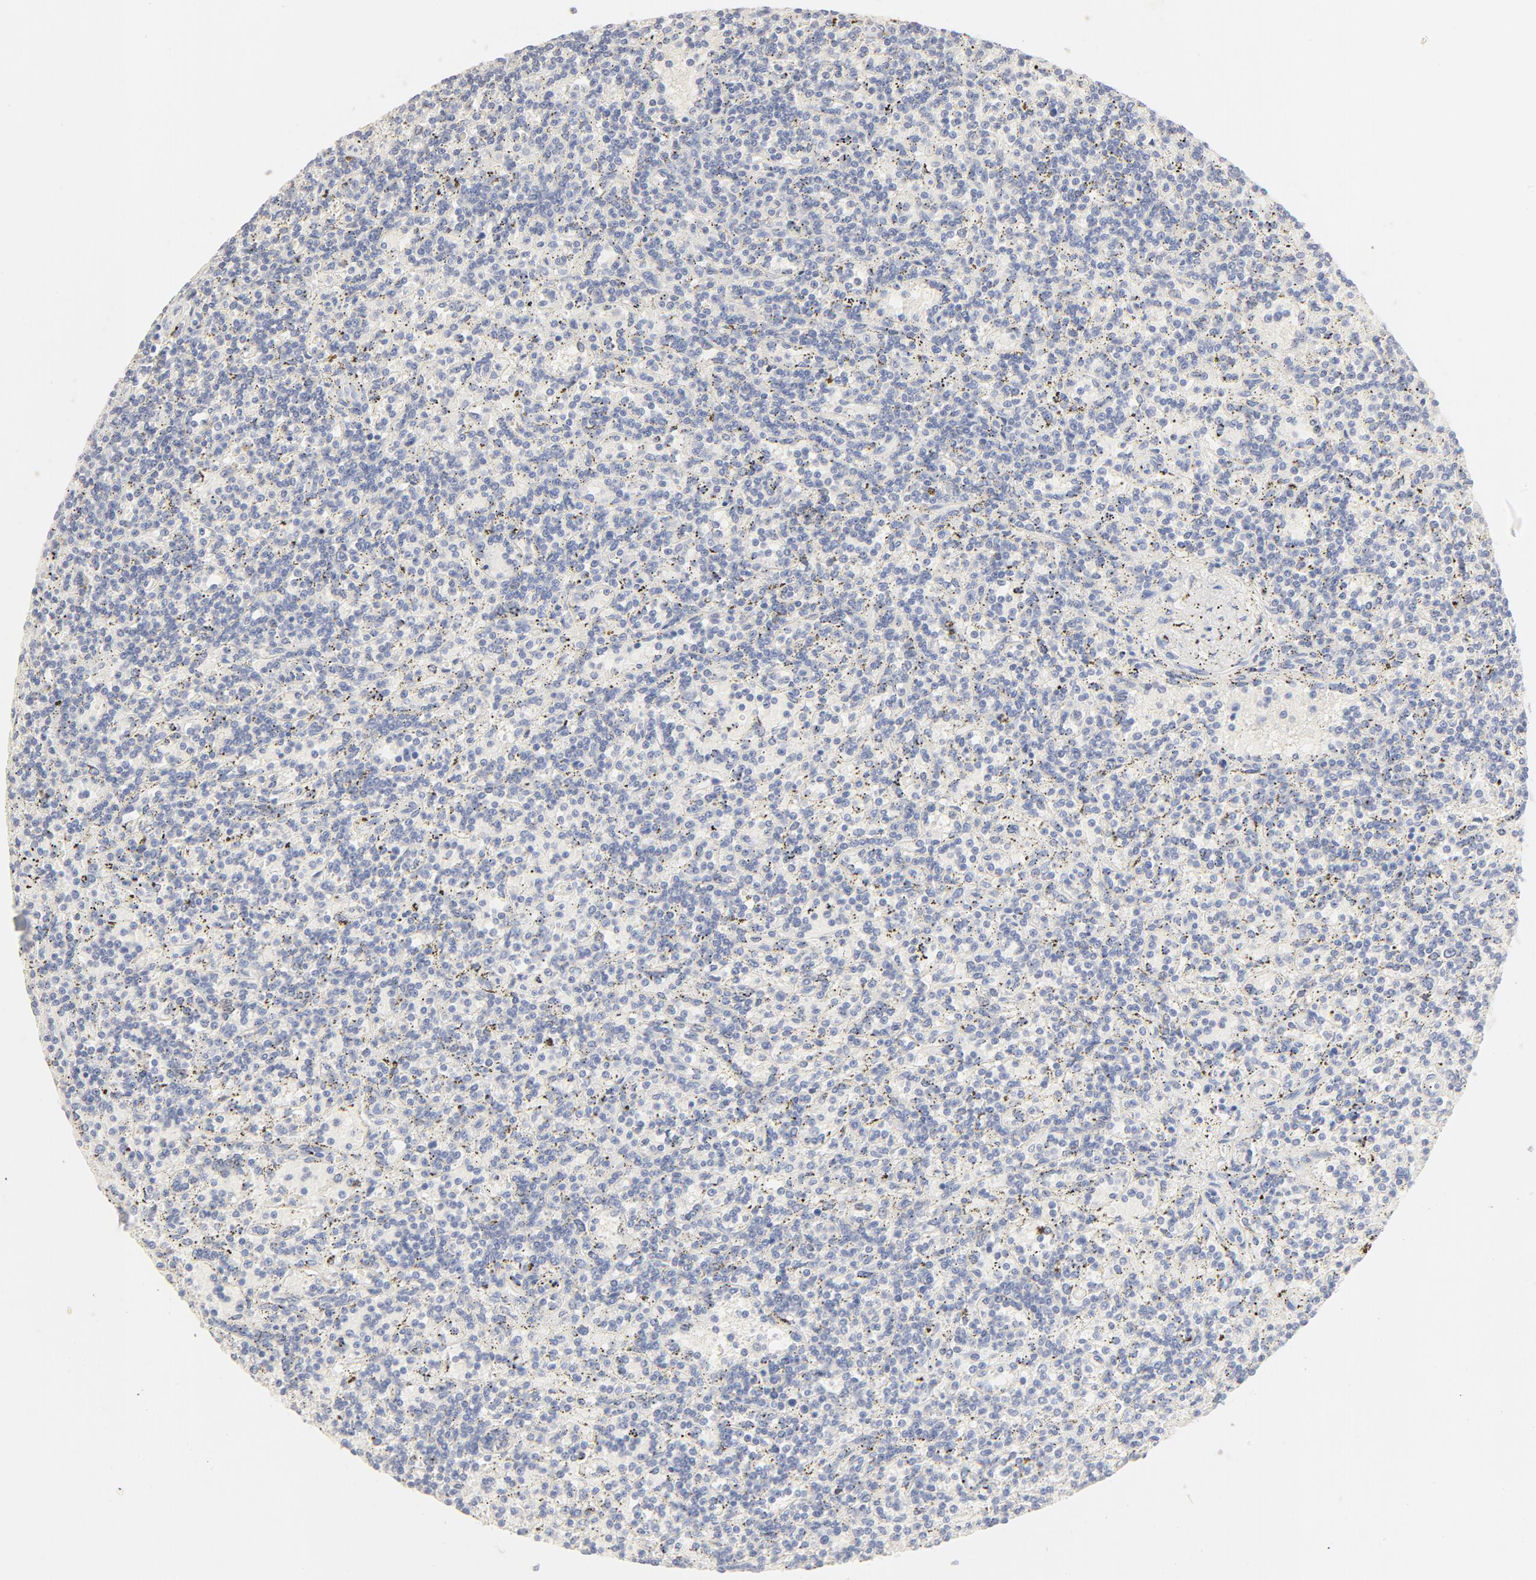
{"staining": {"intensity": "negative", "quantity": "none", "location": "none"}, "tissue": "lymphoma", "cell_type": "Tumor cells", "image_type": "cancer", "snomed": [{"axis": "morphology", "description": "Malignant lymphoma, non-Hodgkin's type, Low grade"}, {"axis": "topography", "description": "Spleen"}], "caption": "A micrograph of human lymphoma is negative for staining in tumor cells.", "gene": "FCGBP", "patient": {"sex": "male", "age": 73}}